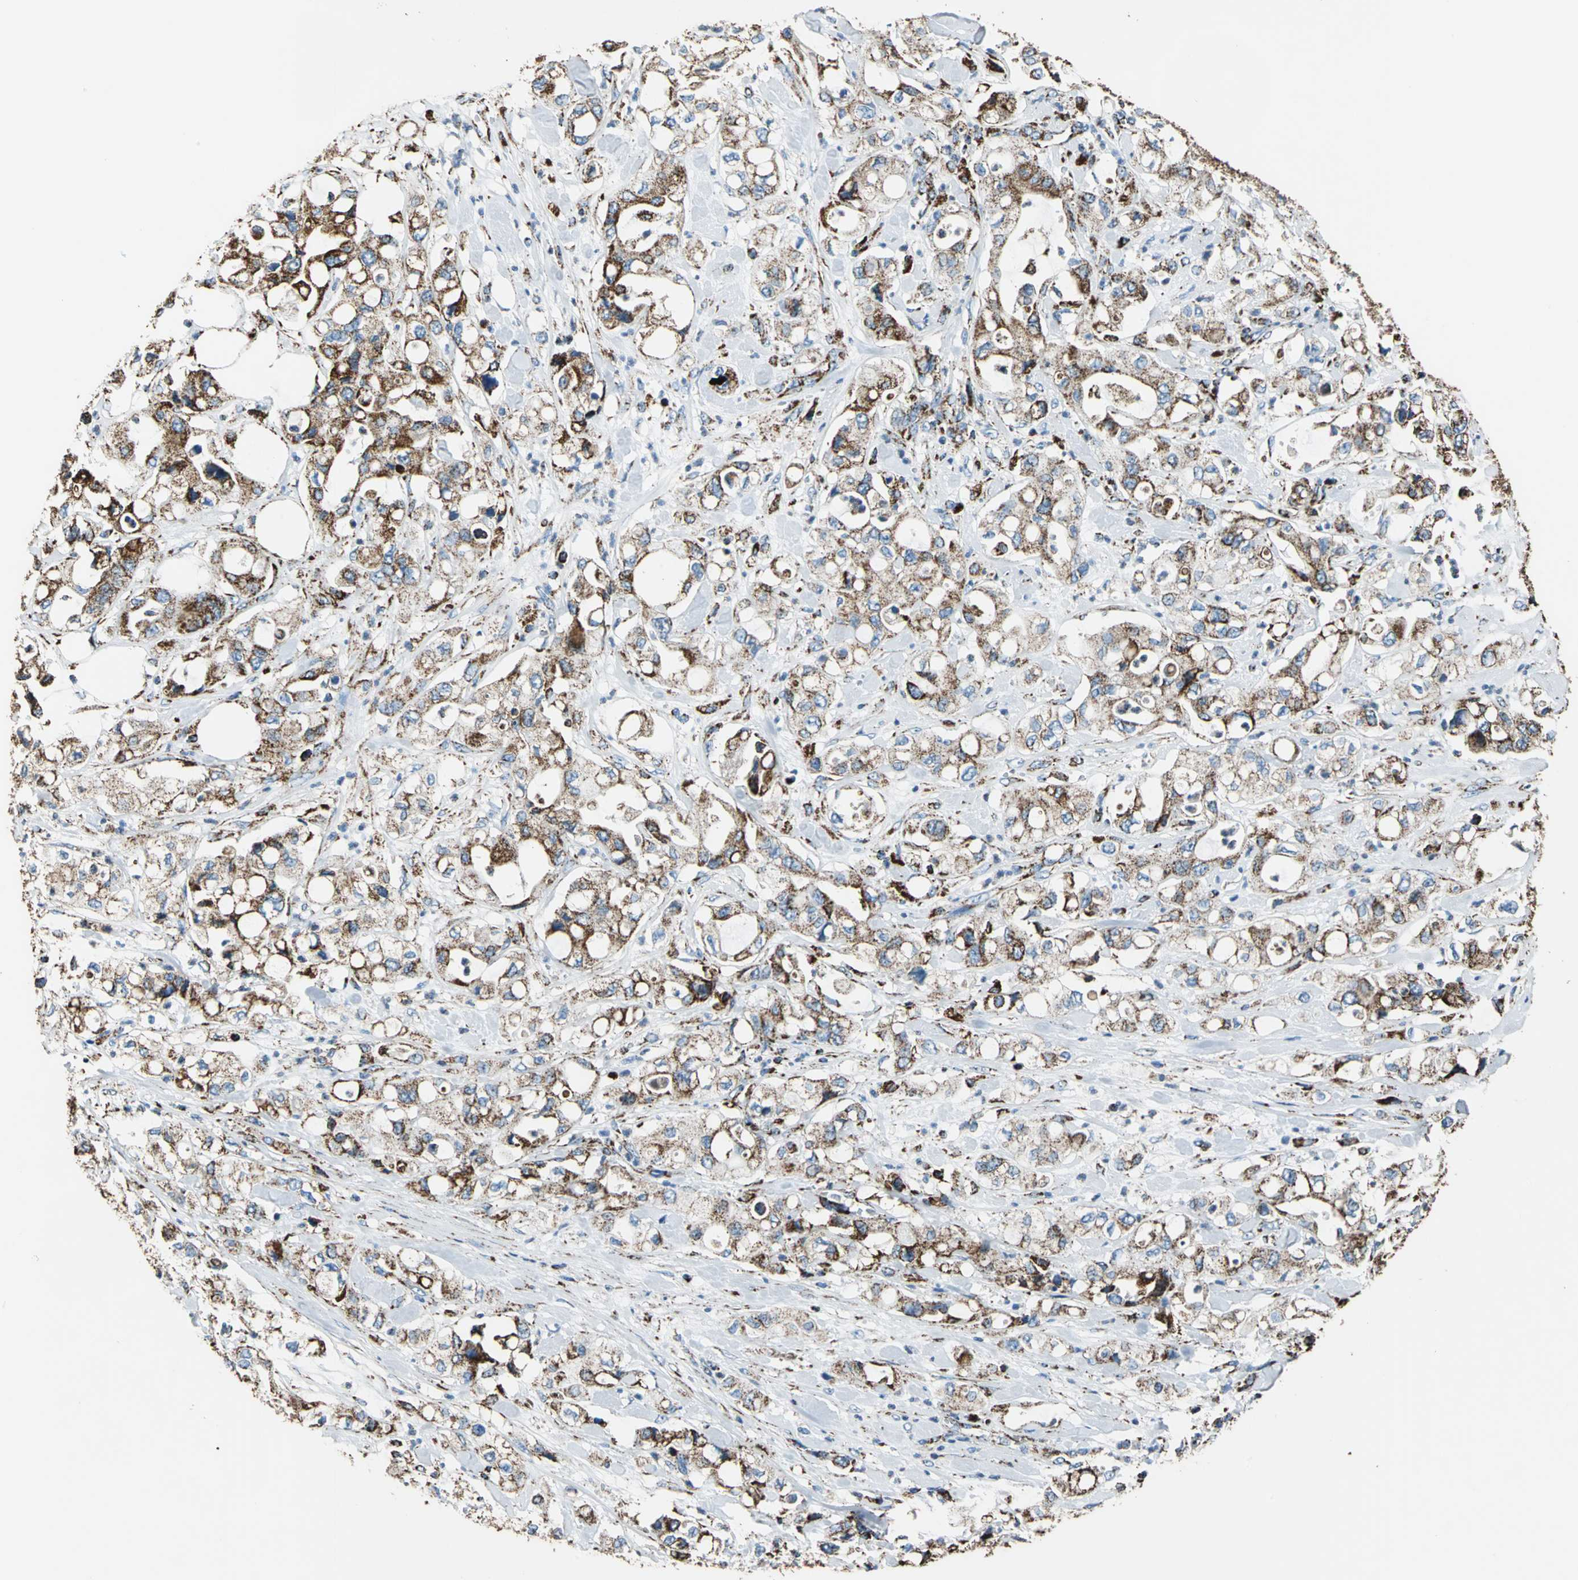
{"staining": {"intensity": "moderate", "quantity": ">75%", "location": "cytoplasmic/membranous"}, "tissue": "pancreatic cancer", "cell_type": "Tumor cells", "image_type": "cancer", "snomed": [{"axis": "morphology", "description": "Adenocarcinoma, NOS"}, {"axis": "topography", "description": "Pancreas"}], "caption": "The immunohistochemical stain labels moderate cytoplasmic/membranous staining in tumor cells of pancreatic cancer (adenocarcinoma) tissue.", "gene": "ECH1", "patient": {"sex": "male", "age": 70}}